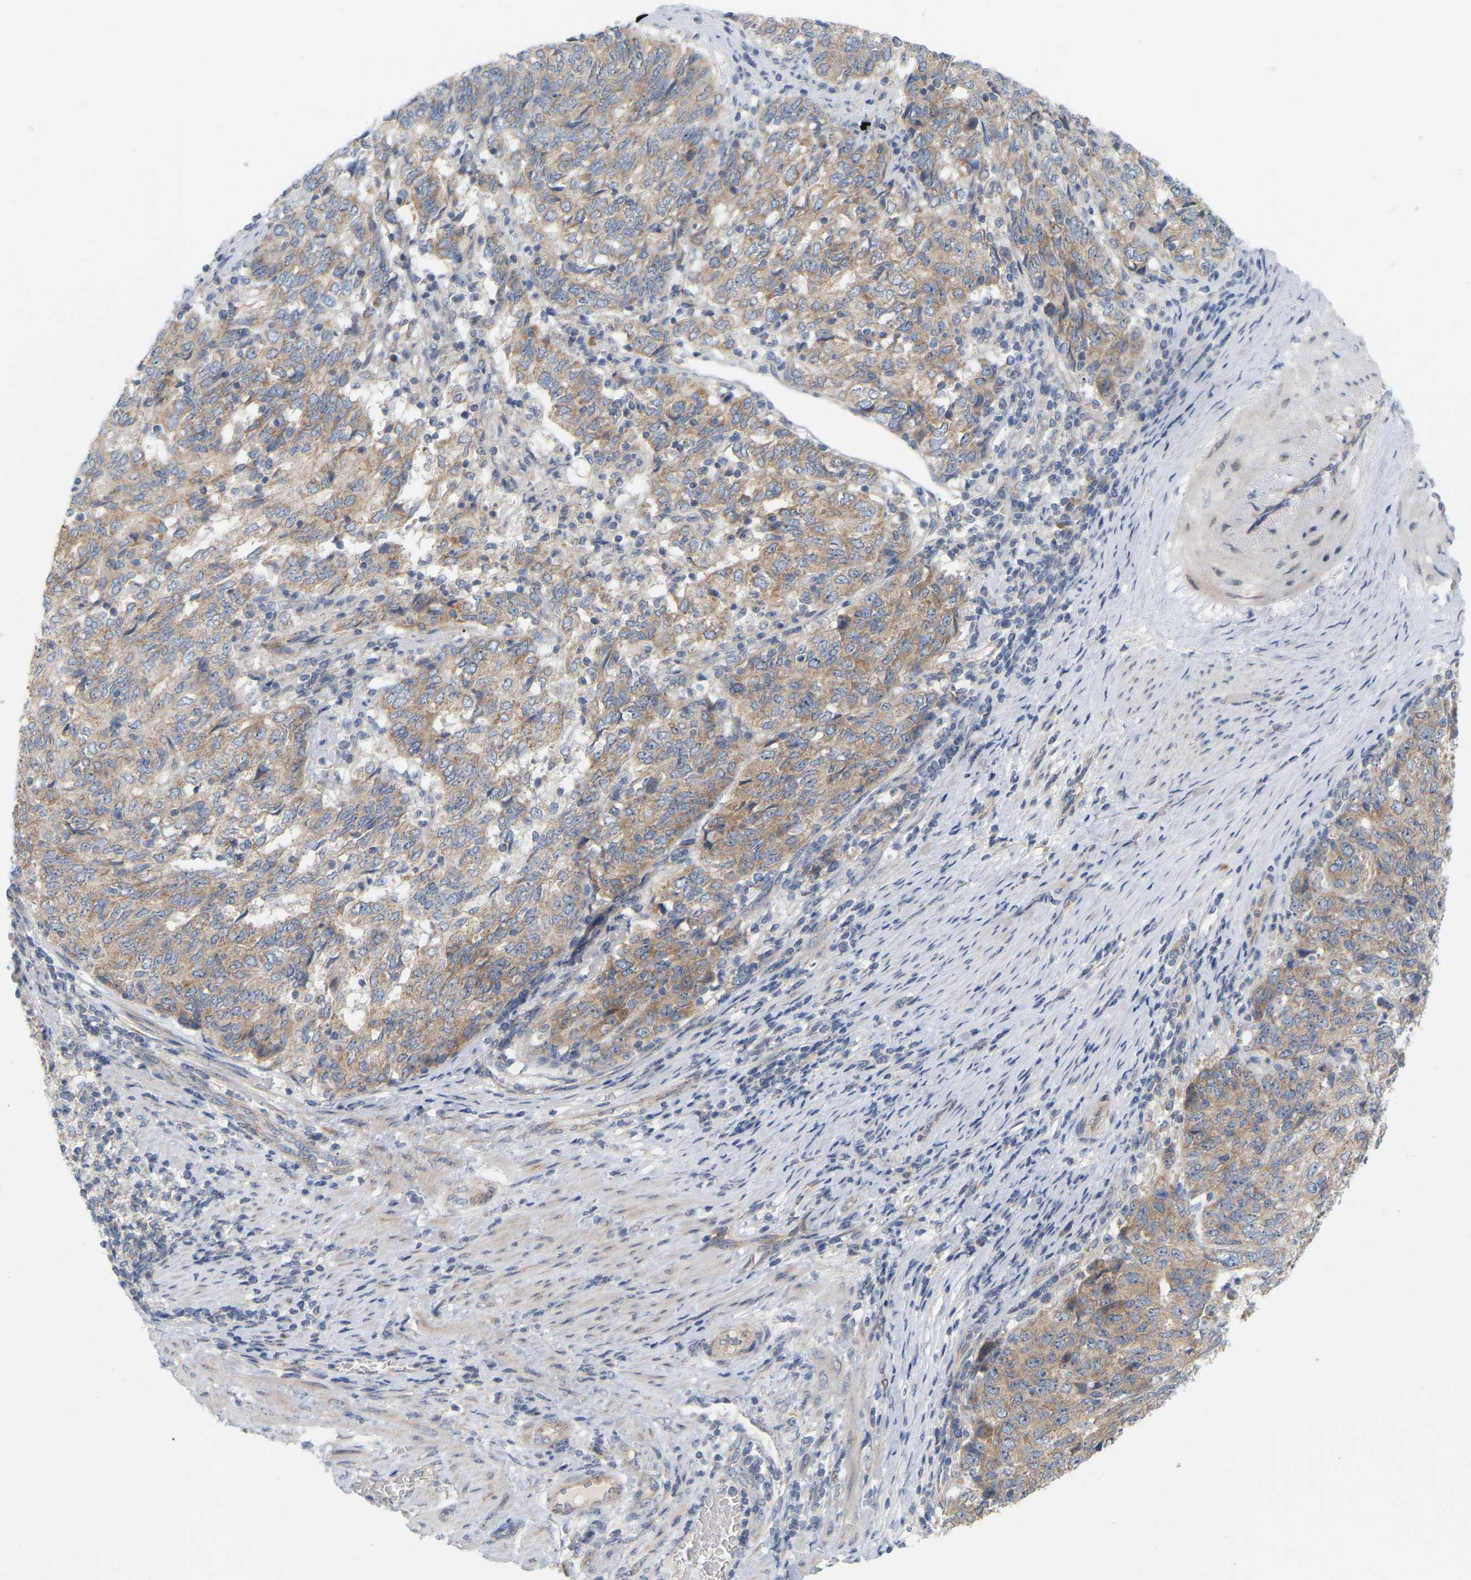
{"staining": {"intensity": "moderate", "quantity": ">75%", "location": "cytoplasmic/membranous"}, "tissue": "endometrial cancer", "cell_type": "Tumor cells", "image_type": "cancer", "snomed": [{"axis": "morphology", "description": "Adenocarcinoma, NOS"}, {"axis": "topography", "description": "Endometrium"}], "caption": "Immunohistochemical staining of human endometrial cancer (adenocarcinoma) demonstrates moderate cytoplasmic/membranous protein positivity in approximately >75% of tumor cells.", "gene": "MINDY4", "patient": {"sex": "female", "age": 80}}